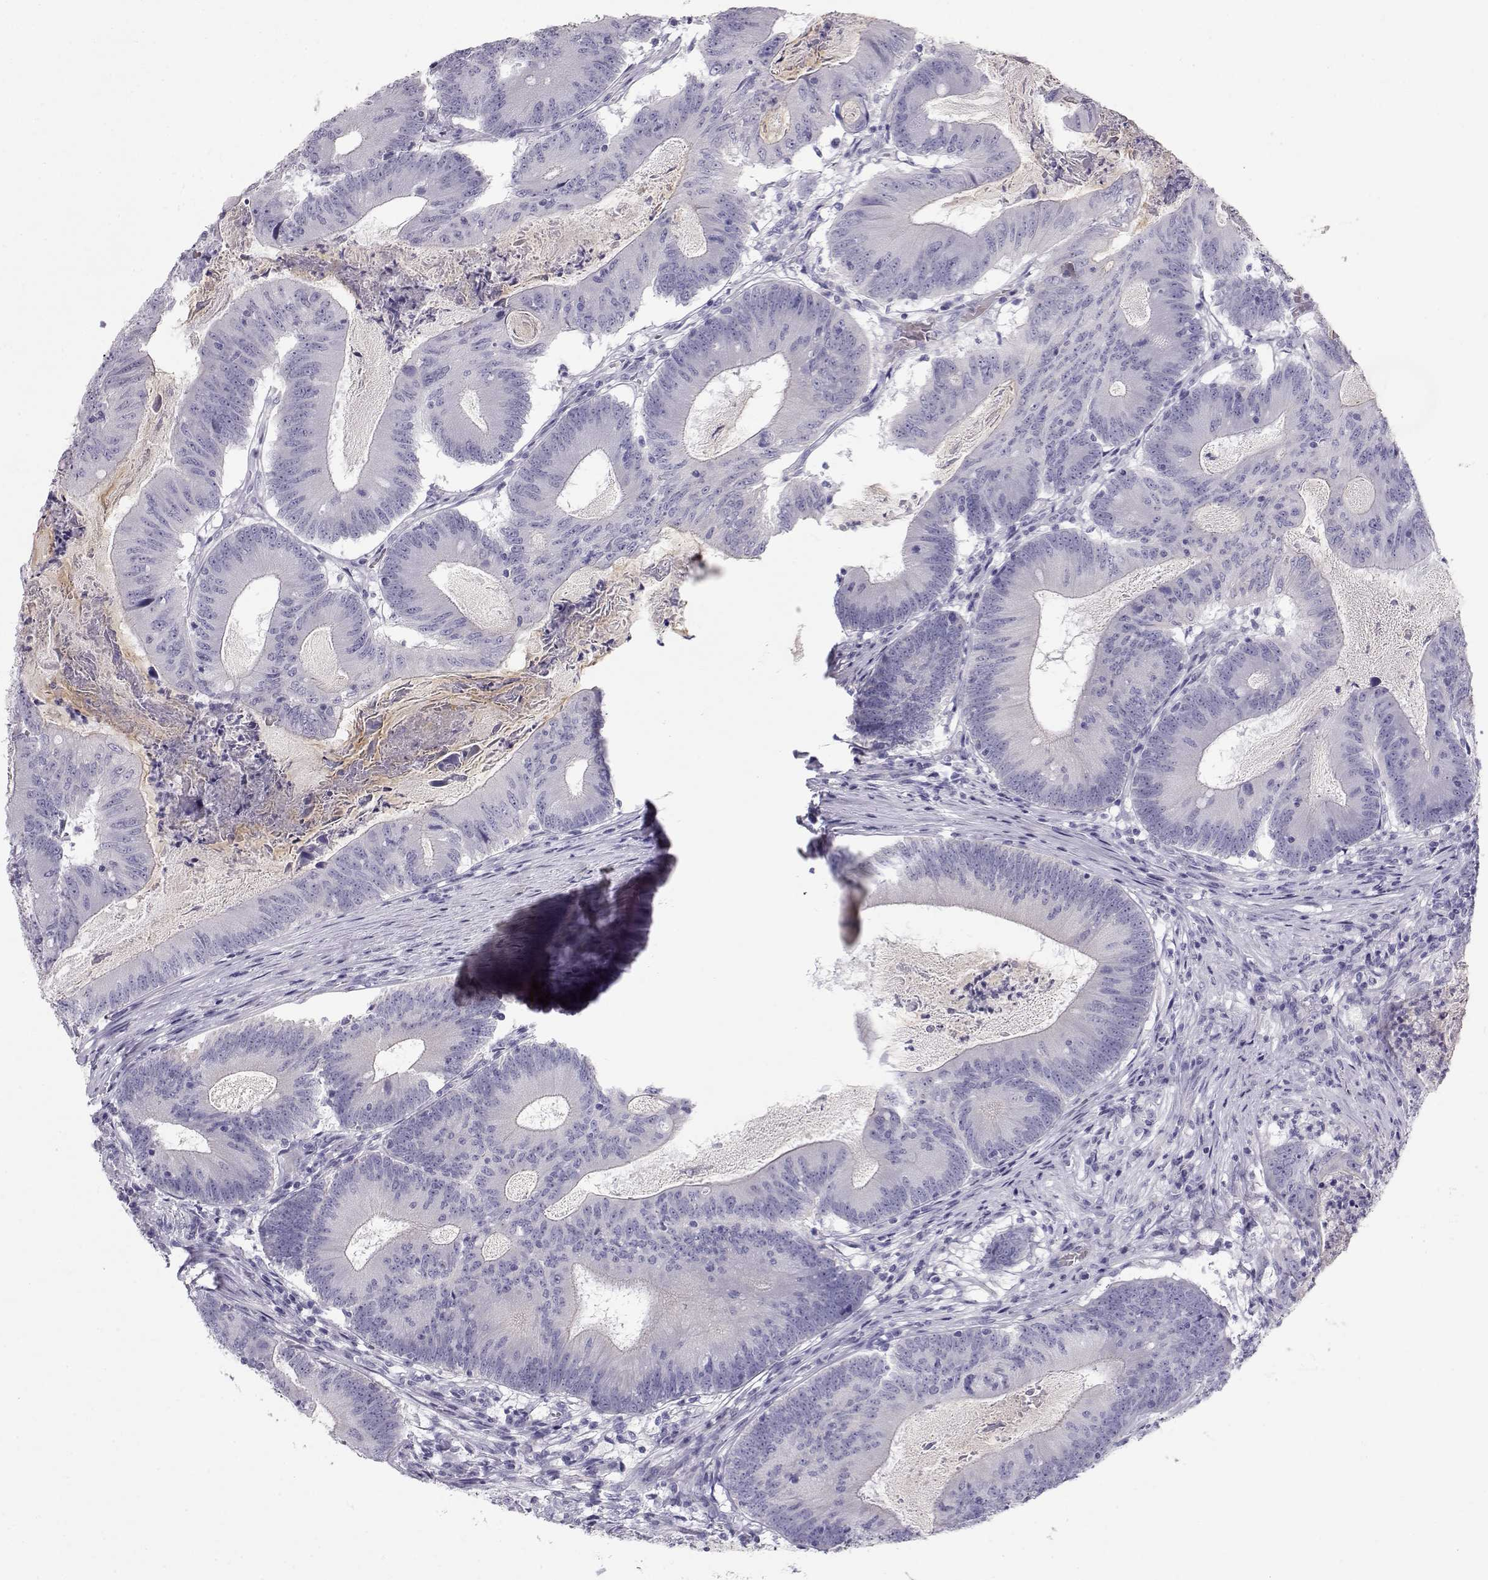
{"staining": {"intensity": "negative", "quantity": "none", "location": "none"}, "tissue": "colorectal cancer", "cell_type": "Tumor cells", "image_type": "cancer", "snomed": [{"axis": "morphology", "description": "Adenocarcinoma, NOS"}, {"axis": "topography", "description": "Colon"}], "caption": "Colorectal cancer was stained to show a protein in brown. There is no significant positivity in tumor cells.", "gene": "GPR26", "patient": {"sex": "female", "age": 70}}